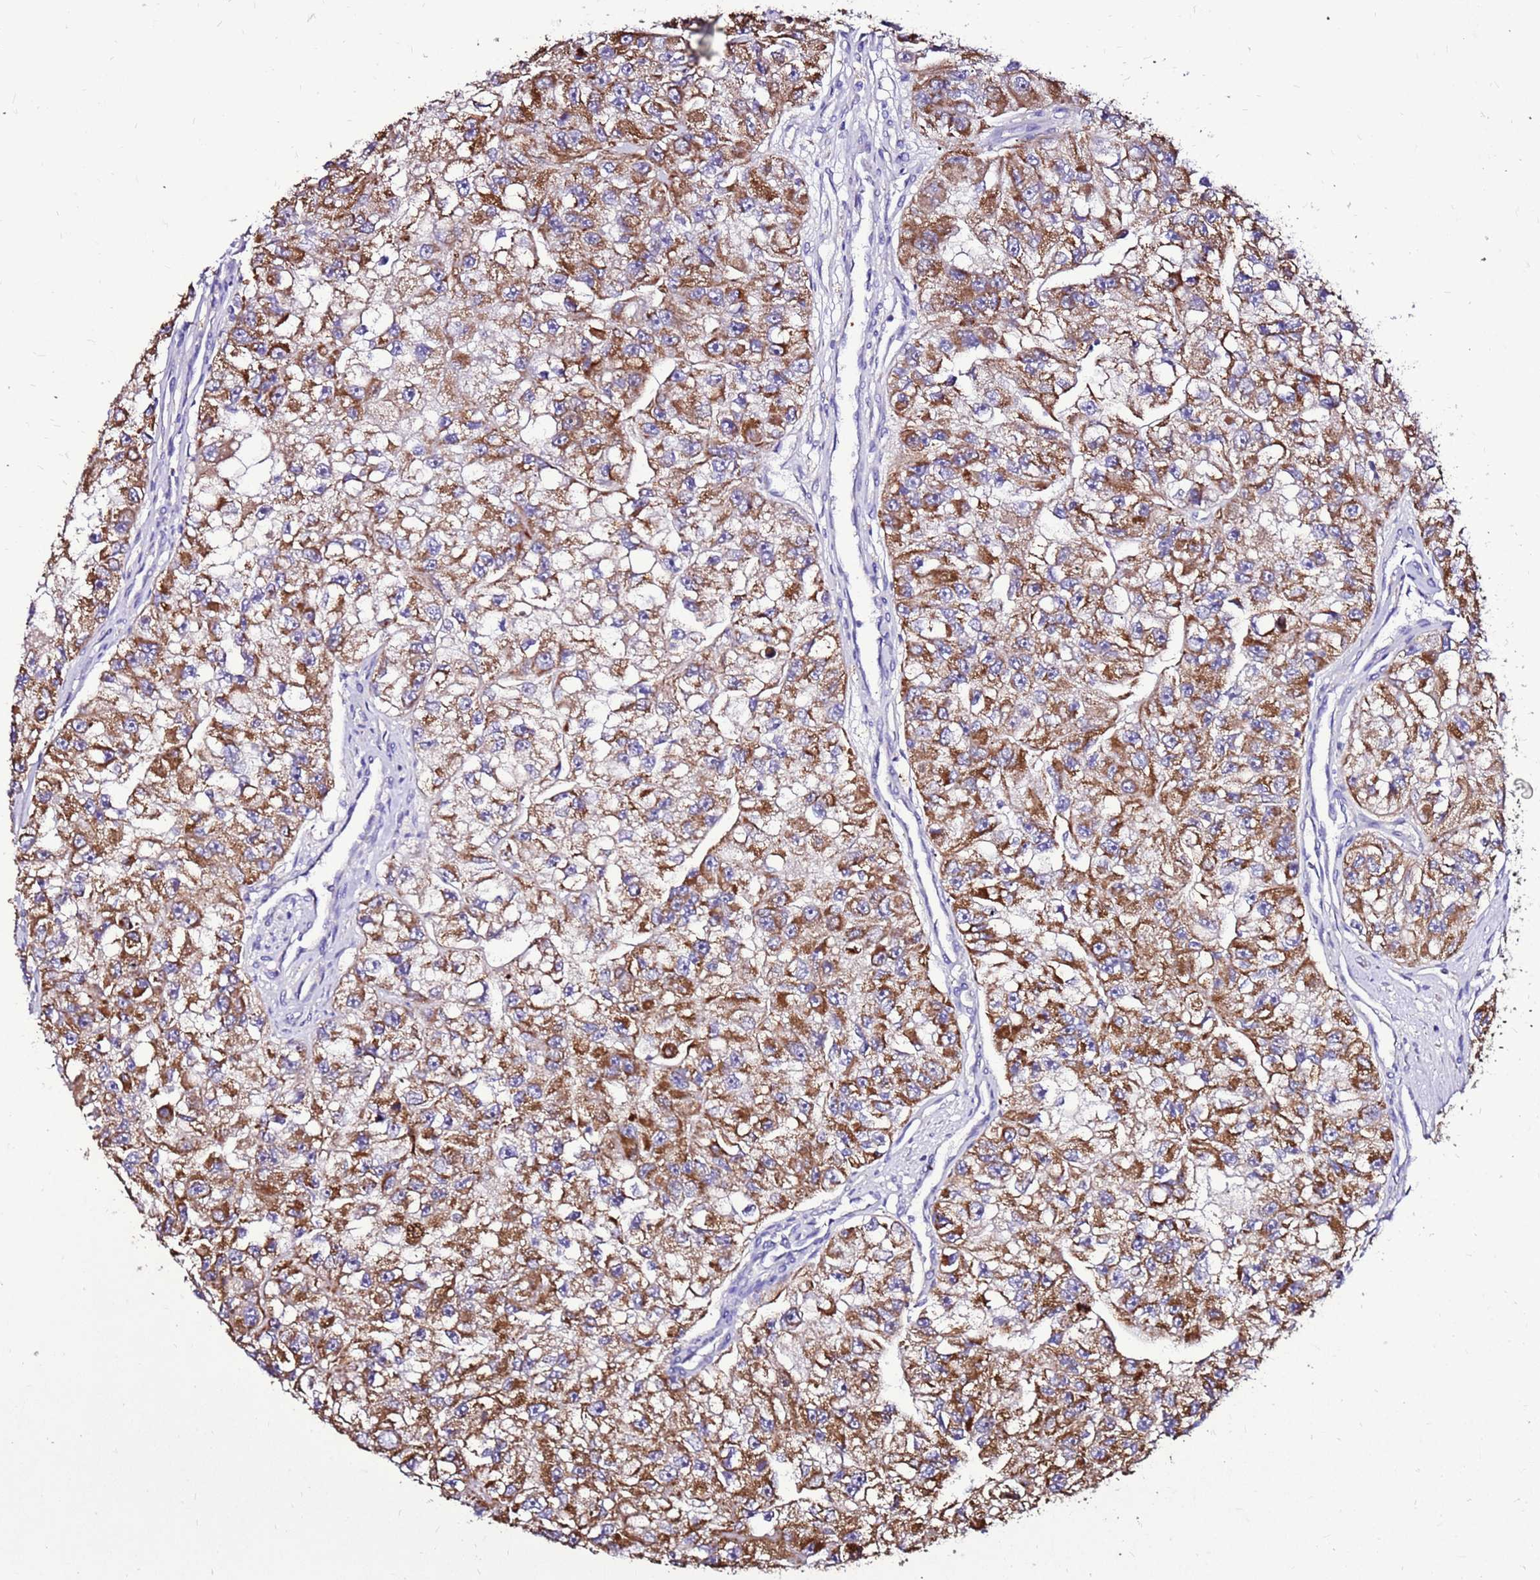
{"staining": {"intensity": "moderate", "quantity": ">75%", "location": "cytoplasmic/membranous"}, "tissue": "renal cancer", "cell_type": "Tumor cells", "image_type": "cancer", "snomed": [{"axis": "morphology", "description": "Adenocarcinoma, NOS"}, {"axis": "topography", "description": "Kidney"}], "caption": "An immunohistochemistry (IHC) photomicrograph of tumor tissue is shown. Protein staining in brown shows moderate cytoplasmic/membranous positivity in renal cancer (adenocarcinoma) within tumor cells. The staining is performed using DAB brown chromogen to label protein expression. The nuclei are counter-stained blue using hematoxylin.", "gene": "SPSB3", "patient": {"sex": "male", "age": 63}}